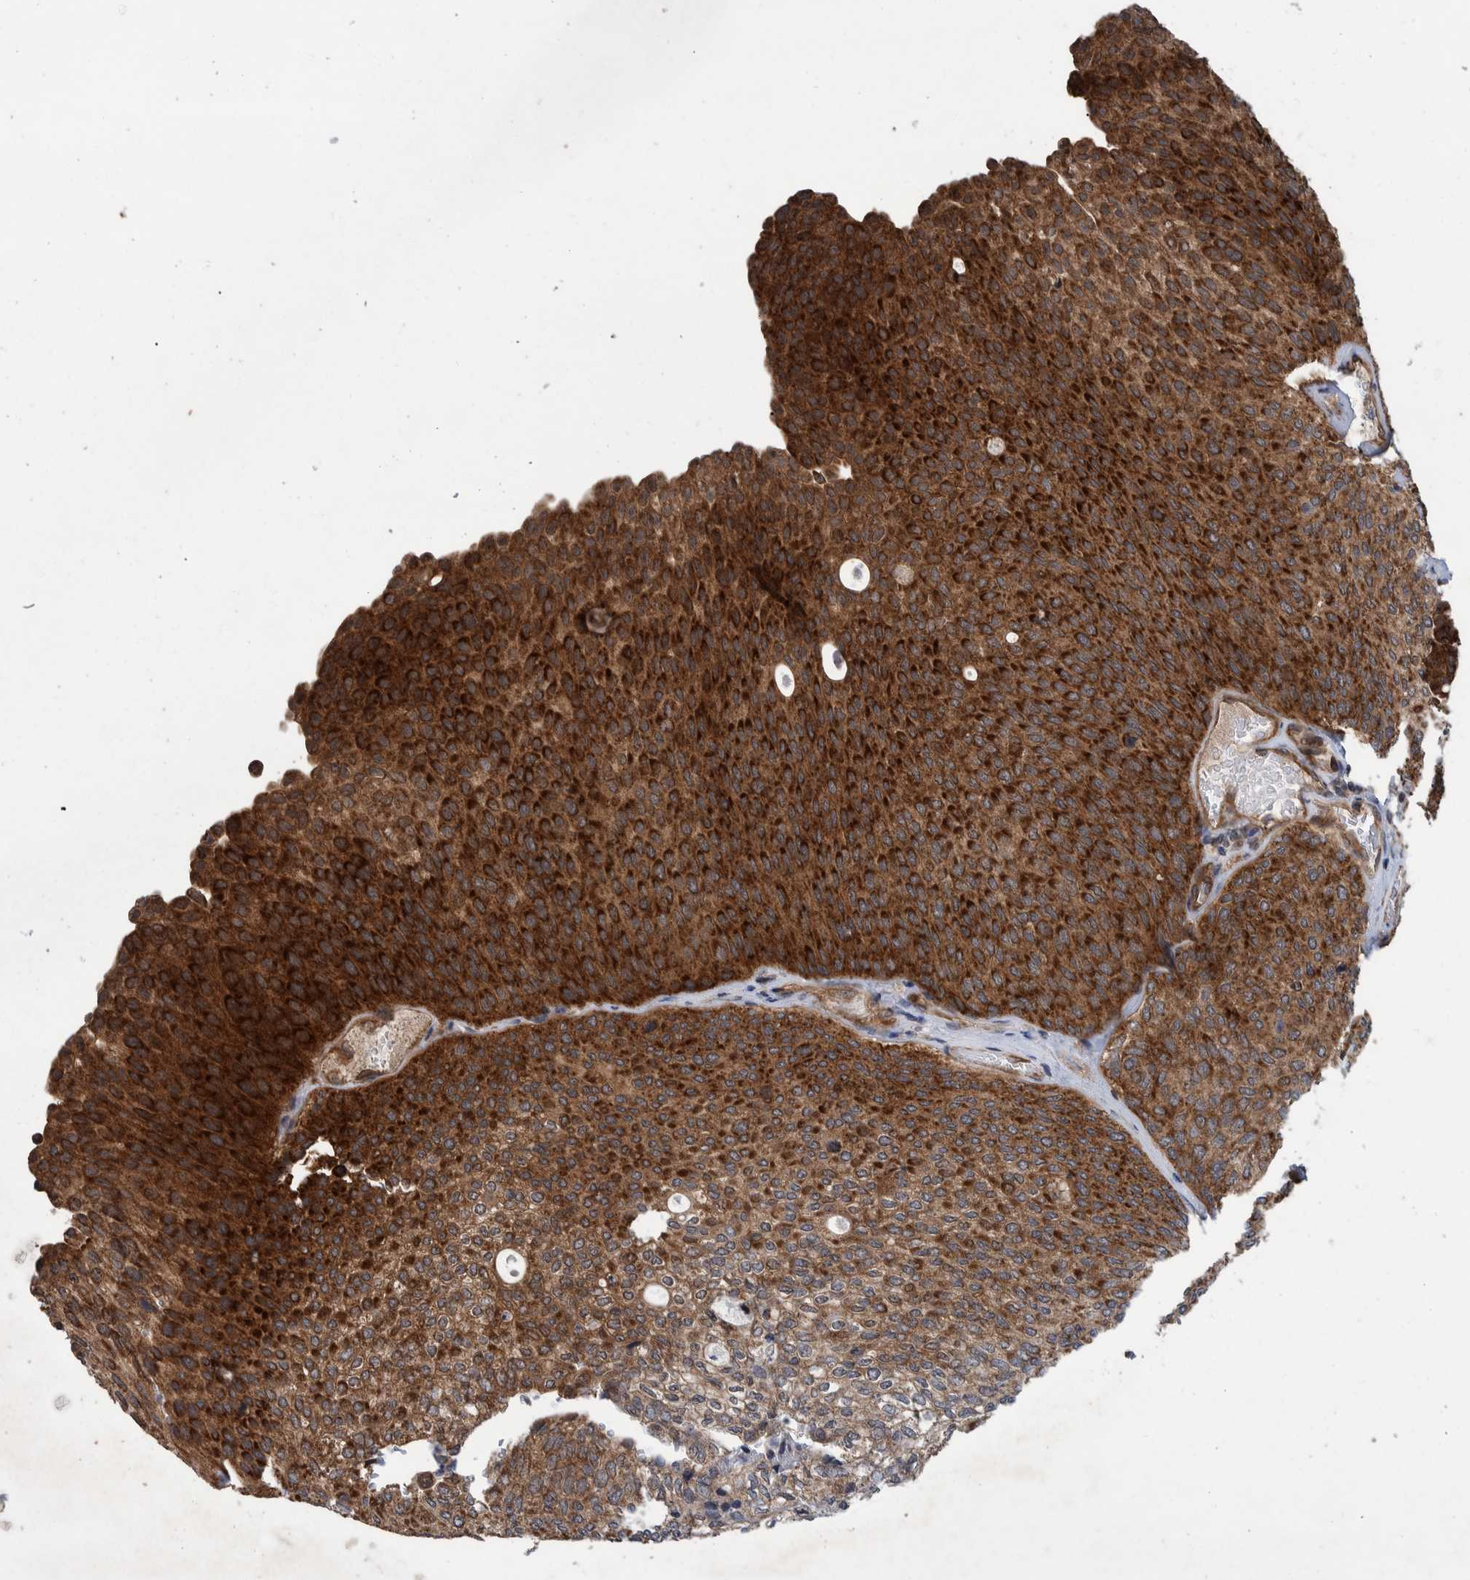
{"staining": {"intensity": "strong", "quantity": ">75%", "location": "cytoplasmic/membranous"}, "tissue": "urothelial cancer", "cell_type": "Tumor cells", "image_type": "cancer", "snomed": [{"axis": "morphology", "description": "Urothelial carcinoma, Low grade"}, {"axis": "topography", "description": "Urinary bladder"}], "caption": "This image exhibits urothelial cancer stained with immunohistochemistry to label a protein in brown. The cytoplasmic/membranous of tumor cells show strong positivity for the protein. Nuclei are counter-stained blue.", "gene": "MRPS7", "patient": {"sex": "female", "age": 79}}